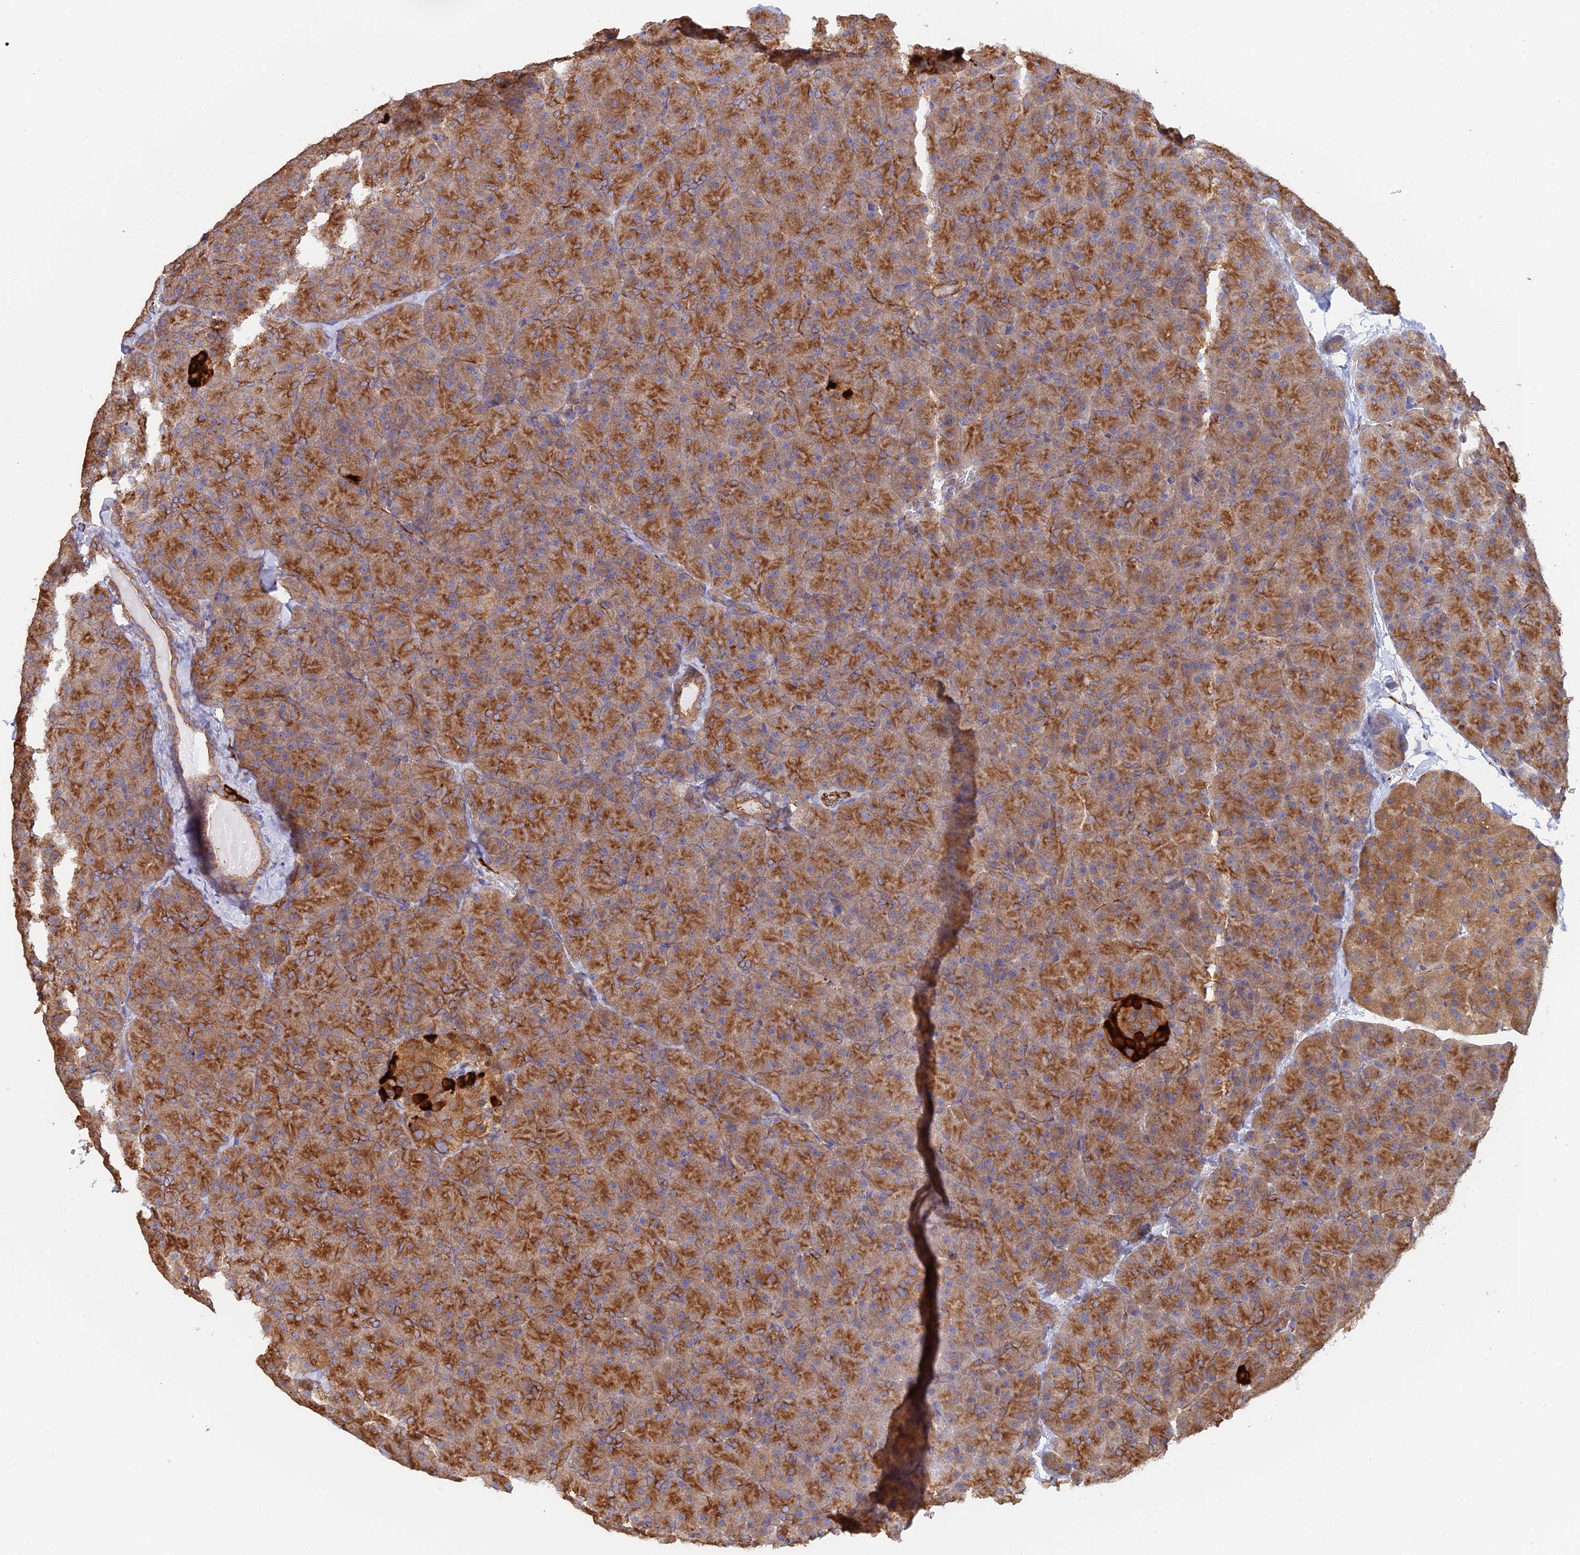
{"staining": {"intensity": "strong", "quantity": ">75%", "location": "cytoplasmic/membranous"}, "tissue": "pancreas", "cell_type": "Exocrine glandular cells", "image_type": "normal", "snomed": [{"axis": "morphology", "description": "Normal tissue, NOS"}, {"axis": "topography", "description": "Pancreas"}], "caption": "About >75% of exocrine glandular cells in normal human pancreas reveal strong cytoplasmic/membranous protein positivity as visualized by brown immunohistochemical staining.", "gene": "WBP11", "patient": {"sex": "male", "age": 36}}